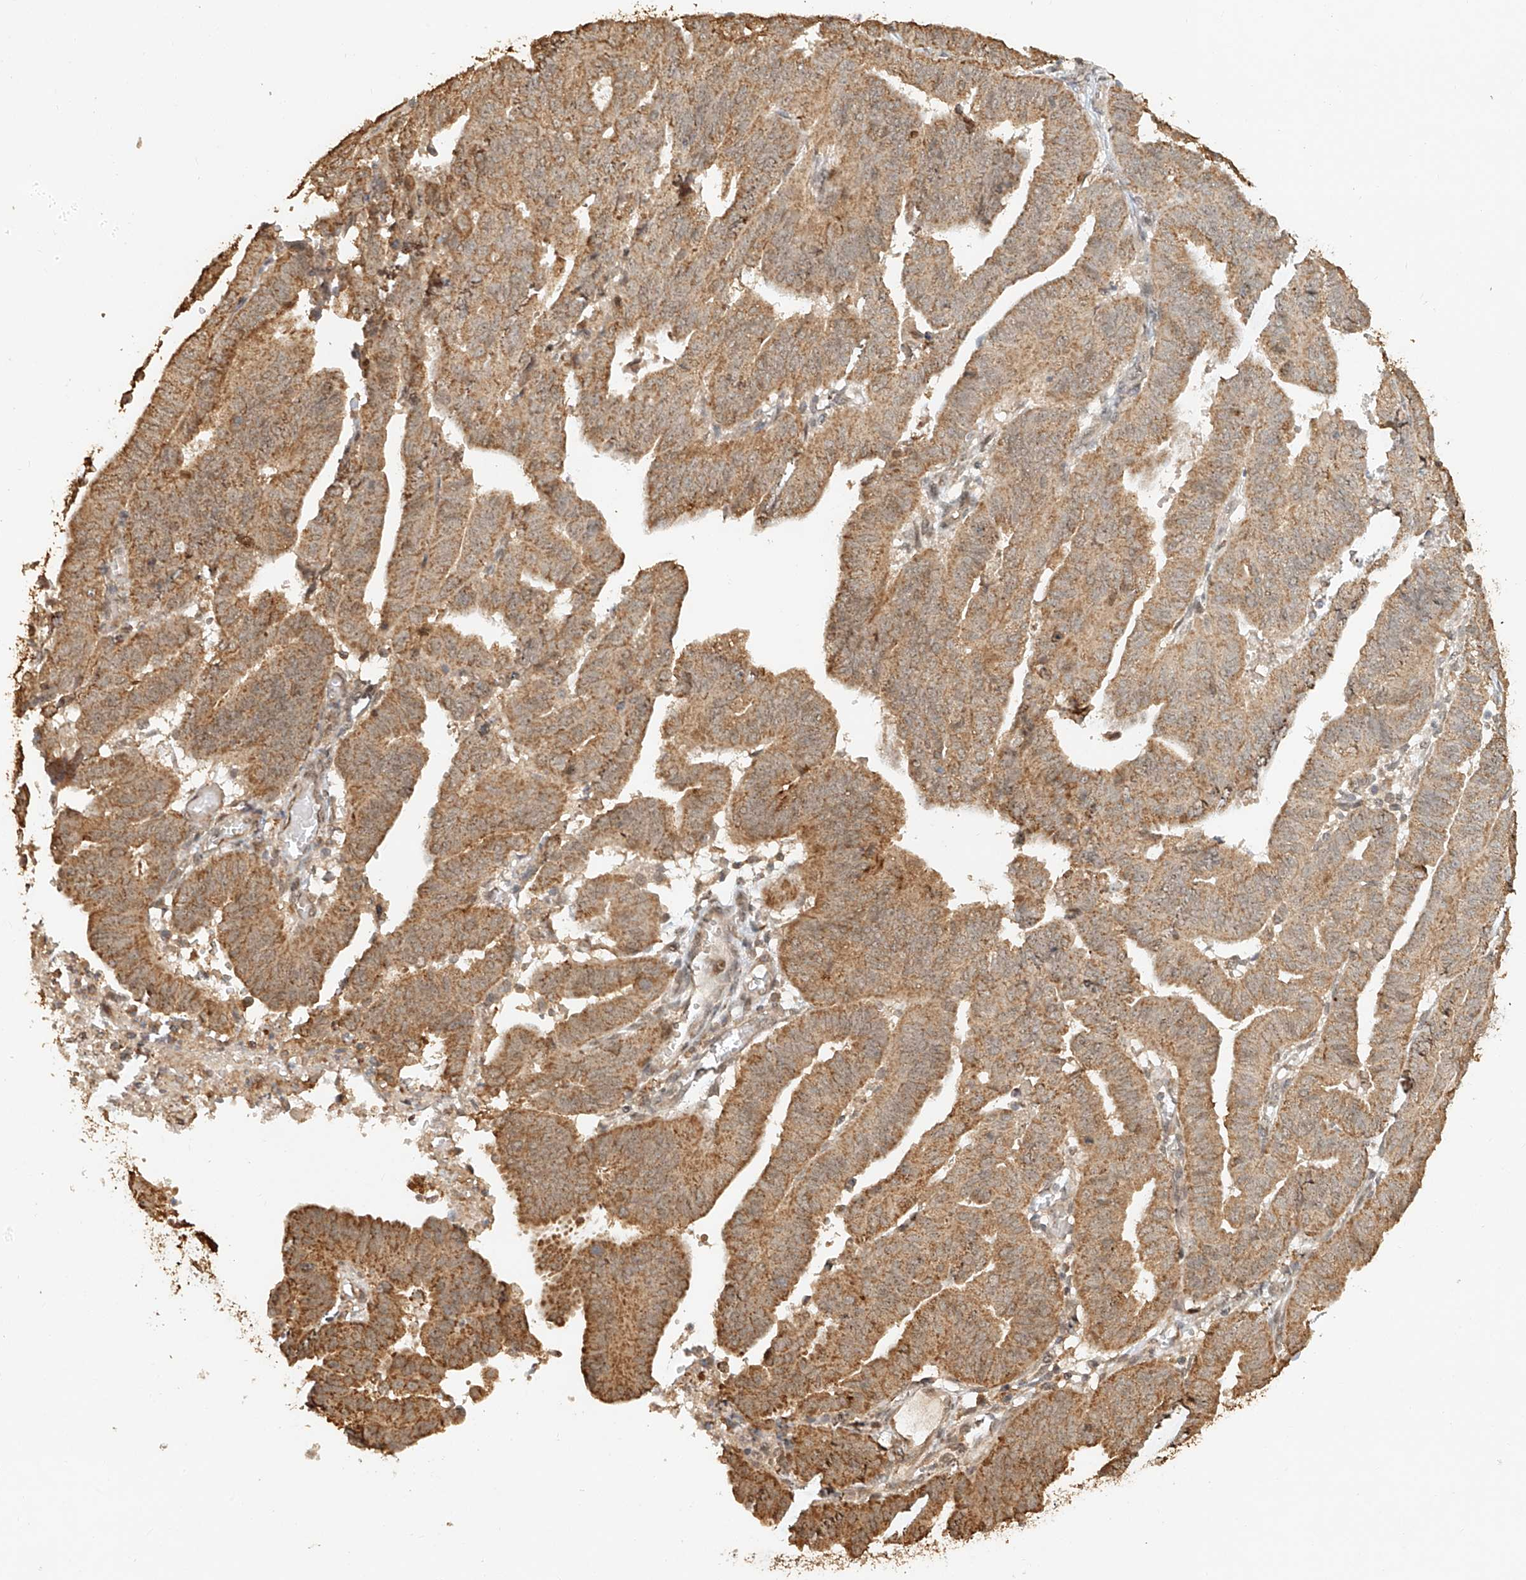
{"staining": {"intensity": "moderate", "quantity": ">75%", "location": "cytoplasmic/membranous"}, "tissue": "endometrial cancer", "cell_type": "Tumor cells", "image_type": "cancer", "snomed": [{"axis": "morphology", "description": "Adenocarcinoma, NOS"}, {"axis": "topography", "description": "Uterus"}], "caption": "Immunohistochemistry of endometrial adenocarcinoma exhibits medium levels of moderate cytoplasmic/membranous expression in about >75% of tumor cells.", "gene": "CXorf58", "patient": {"sex": "female", "age": 77}}